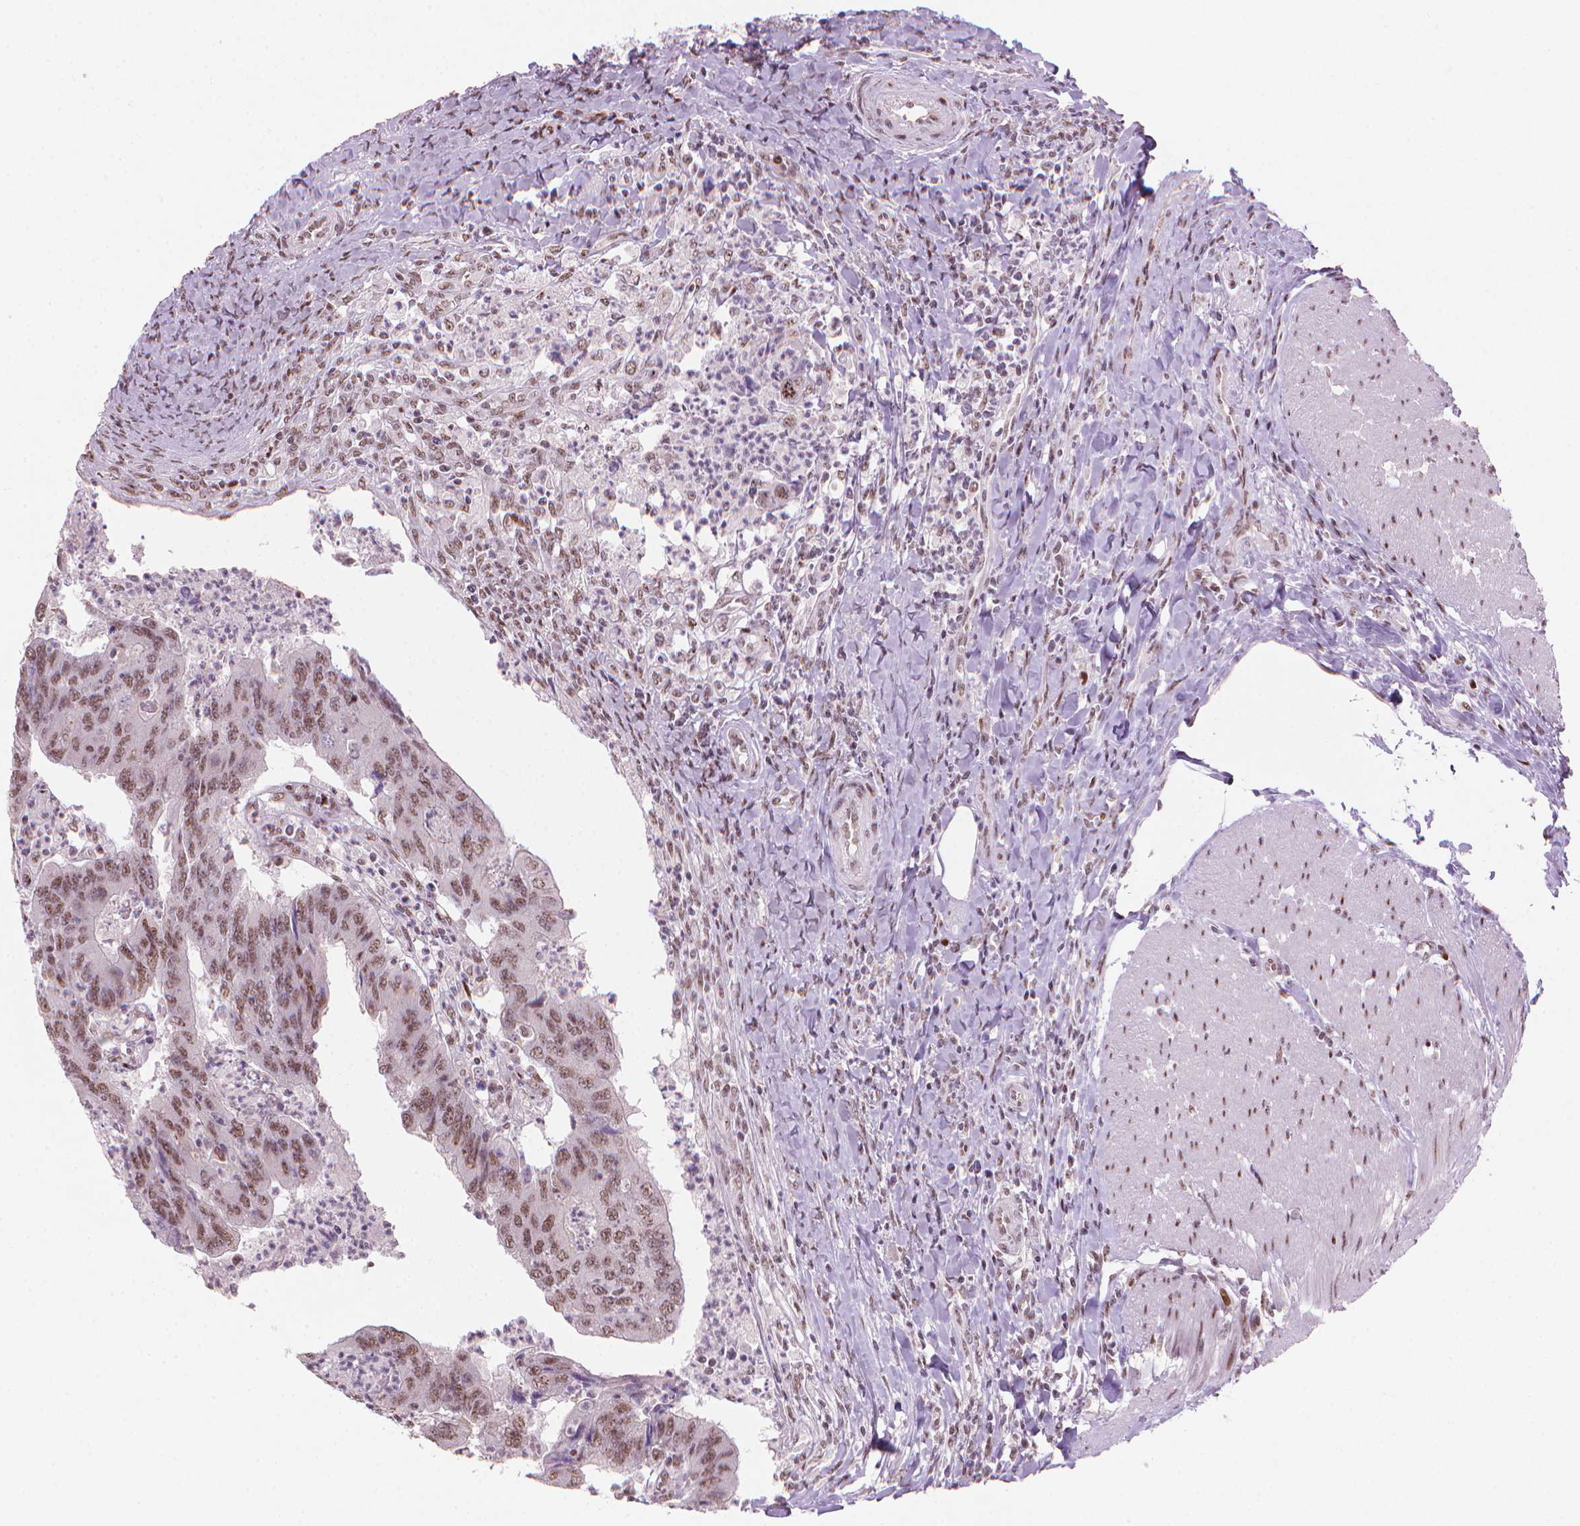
{"staining": {"intensity": "moderate", "quantity": ">75%", "location": "nuclear"}, "tissue": "colorectal cancer", "cell_type": "Tumor cells", "image_type": "cancer", "snomed": [{"axis": "morphology", "description": "Adenocarcinoma, NOS"}, {"axis": "topography", "description": "Colon"}], "caption": "A medium amount of moderate nuclear positivity is seen in about >75% of tumor cells in colorectal adenocarcinoma tissue. (Stains: DAB (3,3'-diaminobenzidine) in brown, nuclei in blue, Microscopy: brightfield microscopy at high magnification).", "gene": "HES7", "patient": {"sex": "female", "age": 67}}